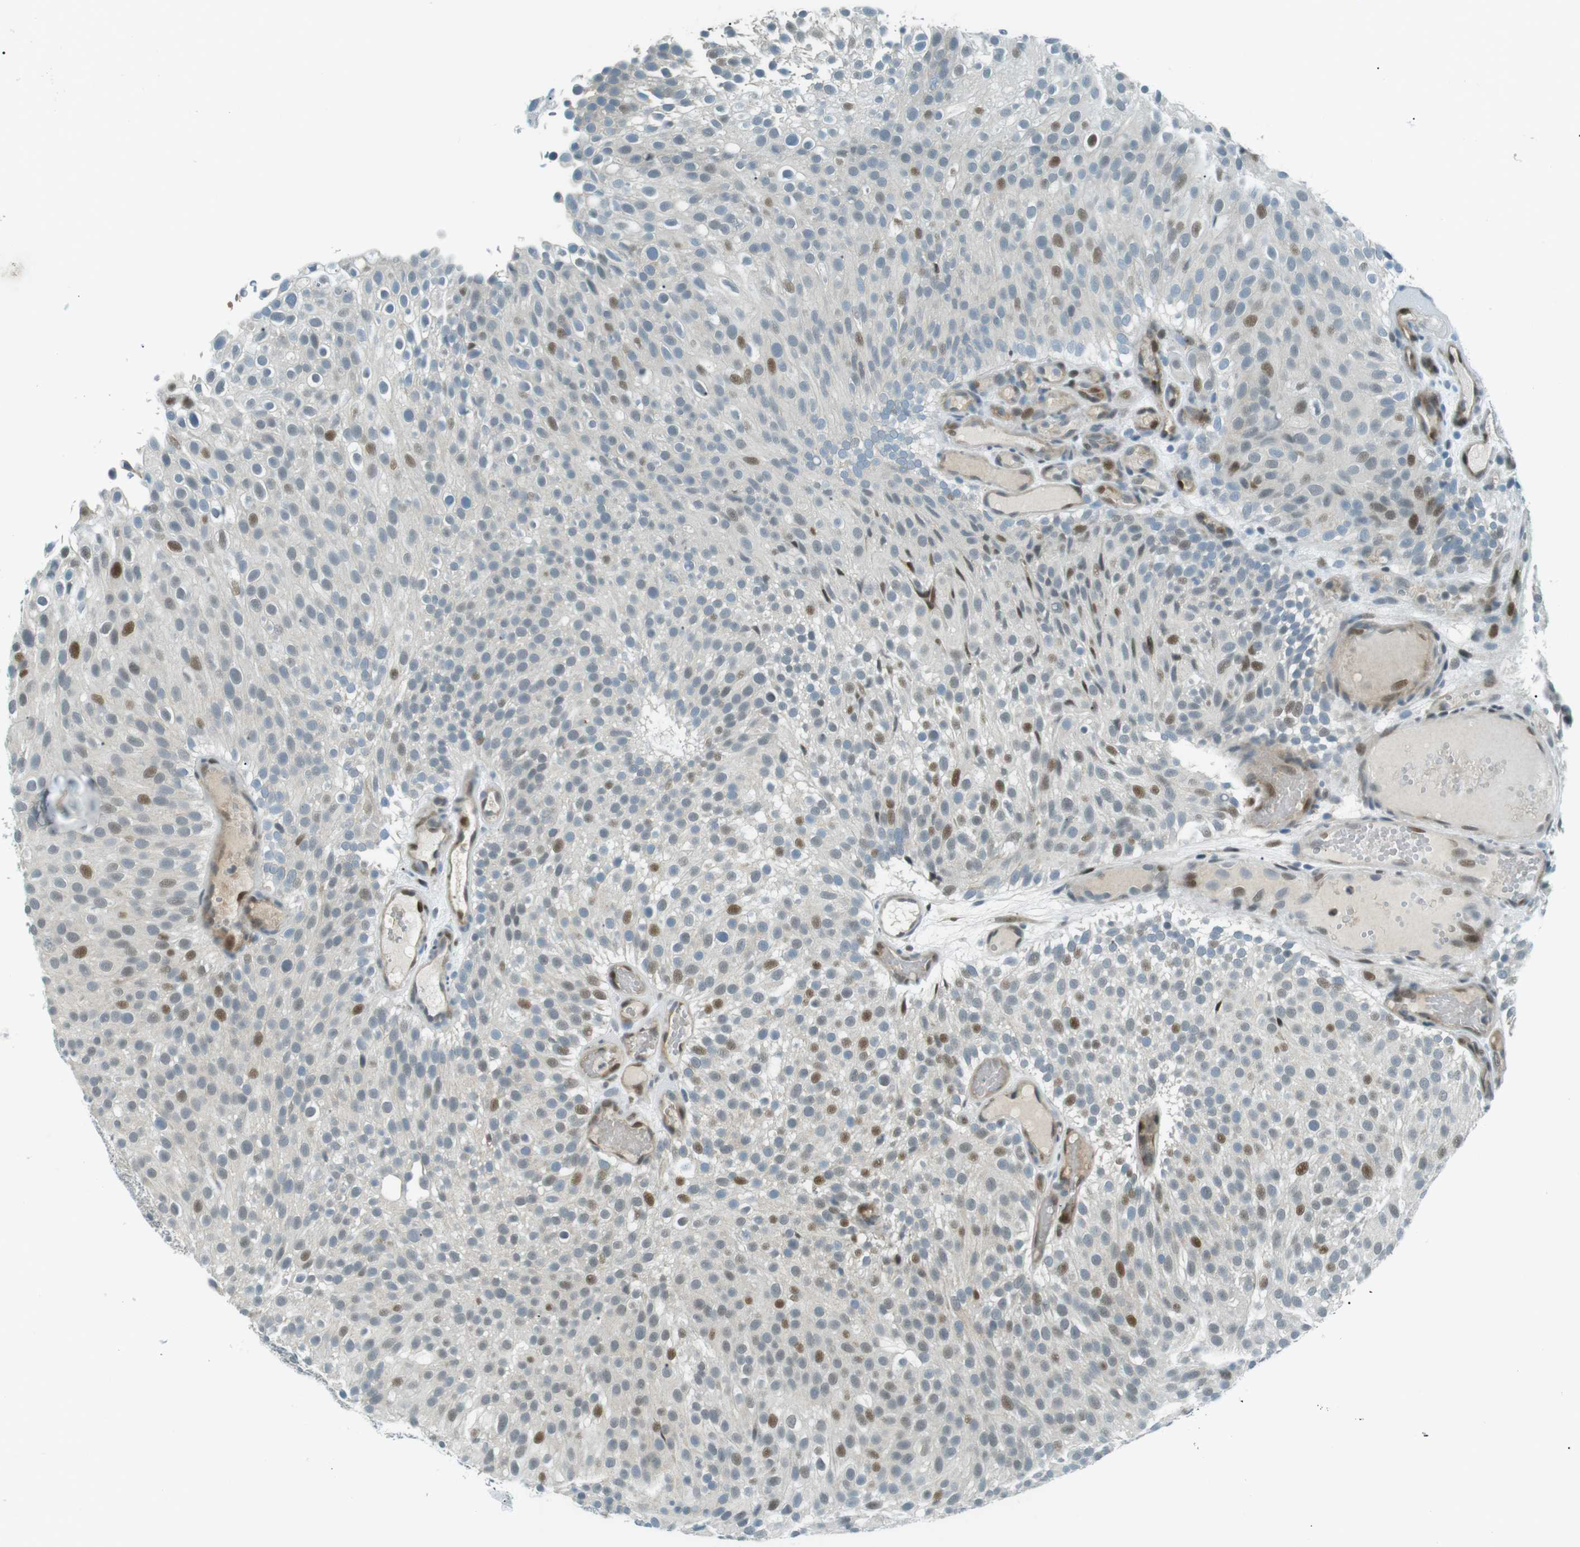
{"staining": {"intensity": "moderate", "quantity": "<25%", "location": "nuclear"}, "tissue": "urothelial cancer", "cell_type": "Tumor cells", "image_type": "cancer", "snomed": [{"axis": "morphology", "description": "Urothelial carcinoma, Low grade"}, {"axis": "topography", "description": "Urinary bladder"}], "caption": "The photomicrograph displays staining of low-grade urothelial carcinoma, revealing moderate nuclear protein expression (brown color) within tumor cells. (DAB (3,3'-diaminobenzidine) IHC with brightfield microscopy, high magnification).", "gene": "PJA1", "patient": {"sex": "male", "age": 78}}